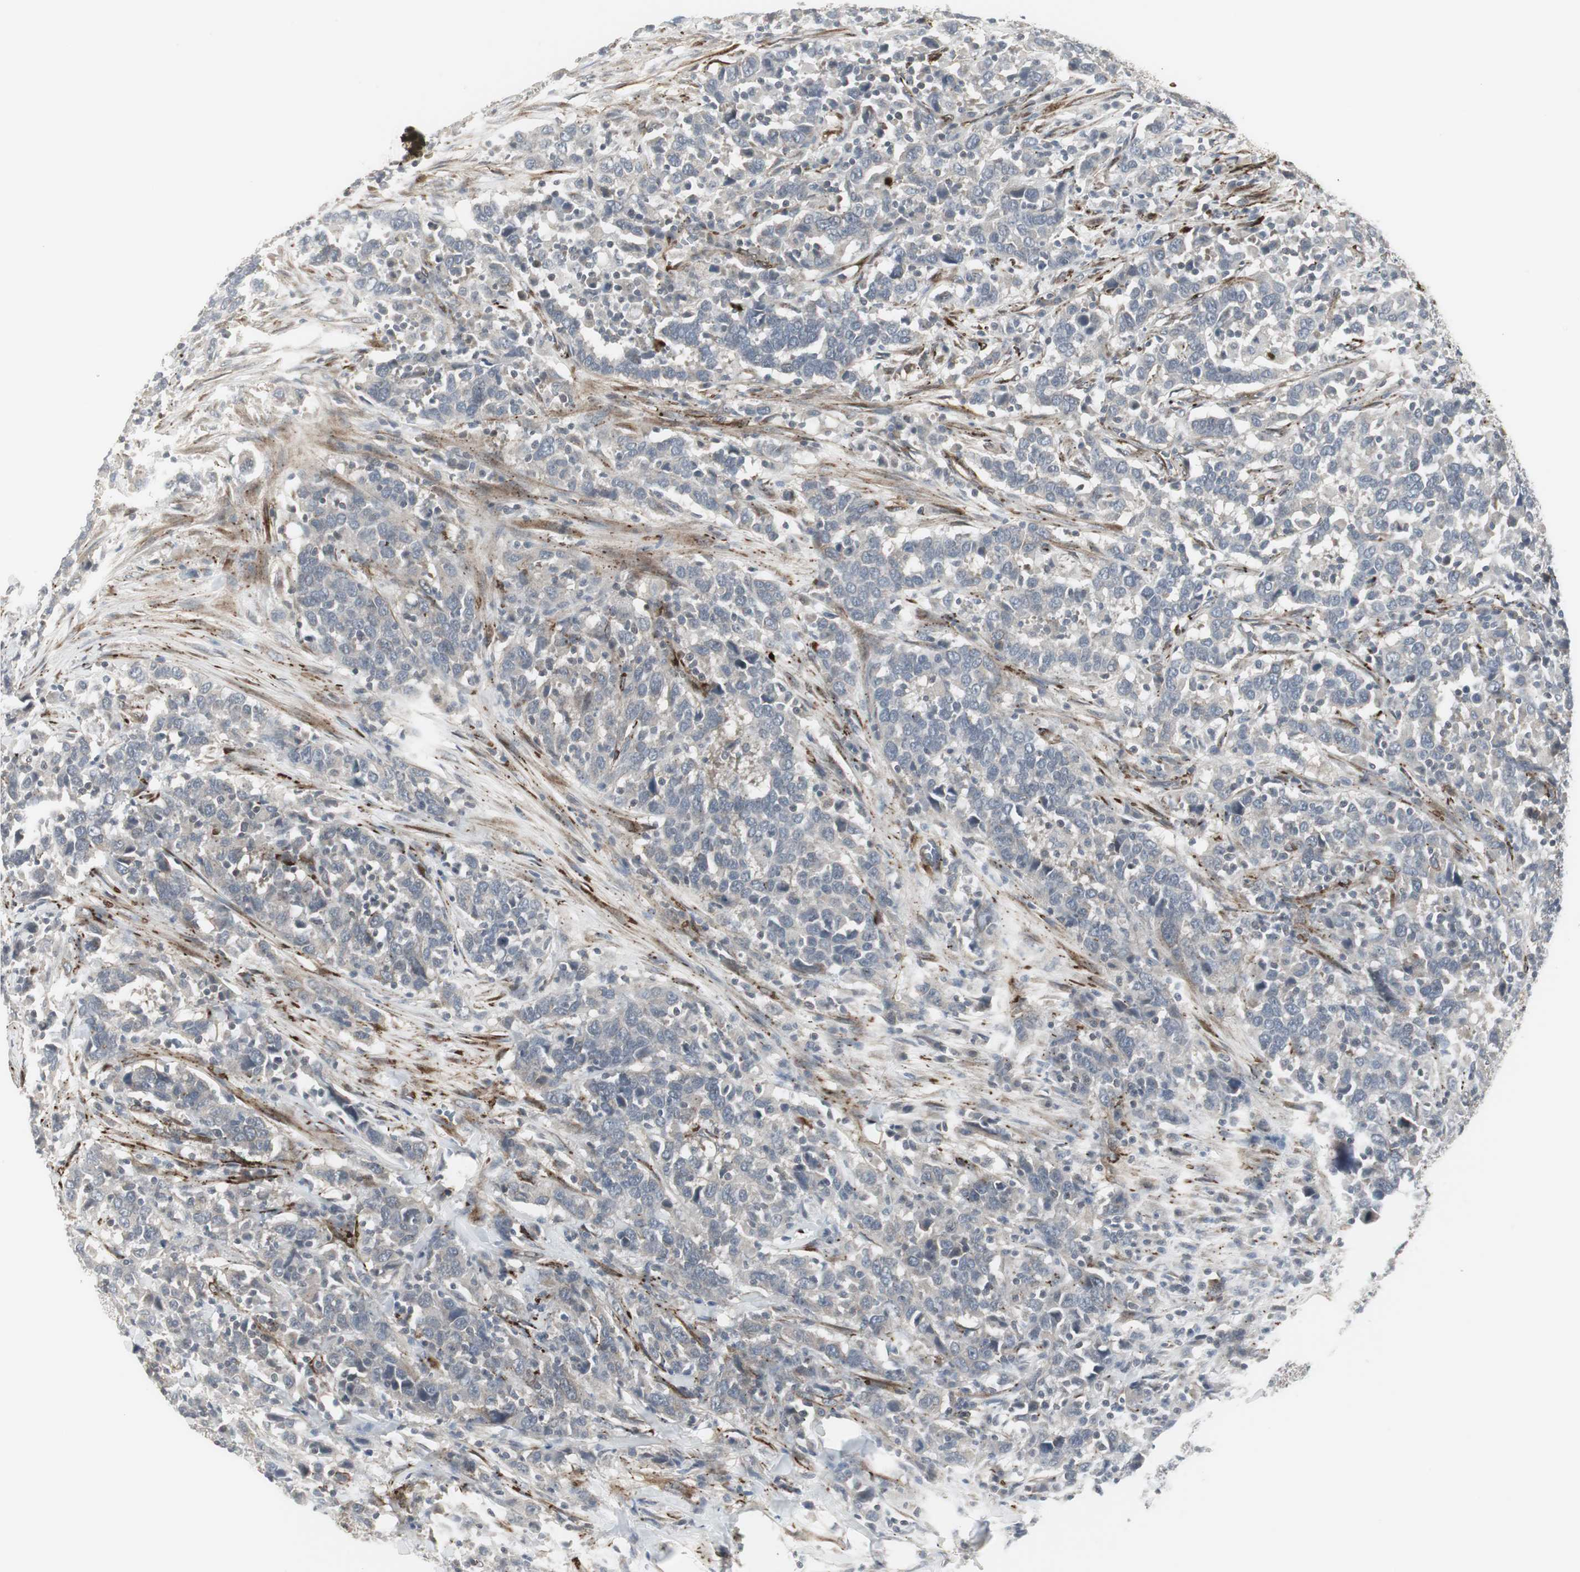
{"staining": {"intensity": "negative", "quantity": "none", "location": "none"}, "tissue": "urothelial cancer", "cell_type": "Tumor cells", "image_type": "cancer", "snomed": [{"axis": "morphology", "description": "Urothelial carcinoma, High grade"}, {"axis": "topography", "description": "Urinary bladder"}], "caption": "The immunohistochemistry image has no significant positivity in tumor cells of urothelial cancer tissue.", "gene": "SCYL3", "patient": {"sex": "male", "age": 61}}